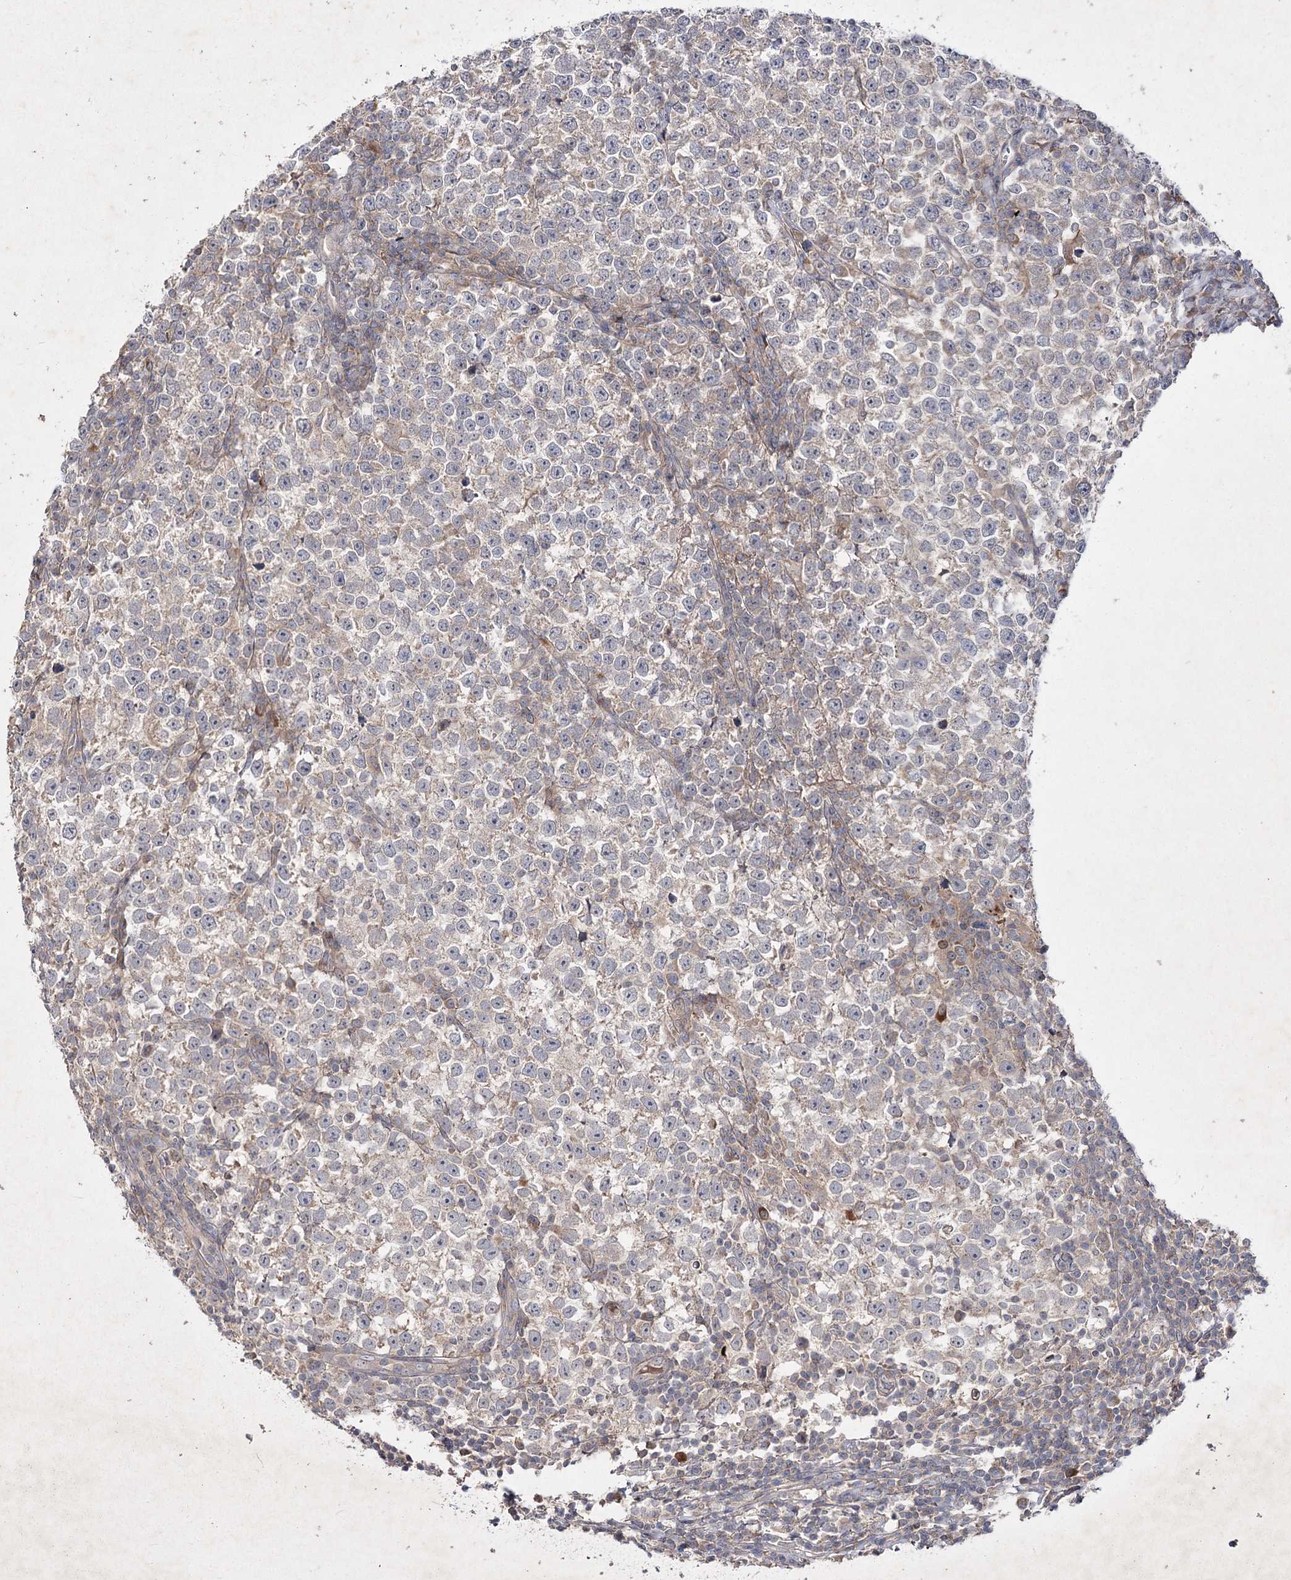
{"staining": {"intensity": "weak", "quantity": "25%-75%", "location": "cytoplasmic/membranous"}, "tissue": "testis cancer", "cell_type": "Tumor cells", "image_type": "cancer", "snomed": [{"axis": "morphology", "description": "Normal tissue, NOS"}, {"axis": "morphology", "description": "Seminoma, NOS"}, {"axis": "topography", "description": "Testis"}], "caption": "Immunohistochemical staining of human seminoma (testis) reveals low levels of weak cytoplasmic/membranous positivity in about 25%-75% of tumor cells.", "gene": "CIB2", "patient": {"sex": "male", "age": 43}}